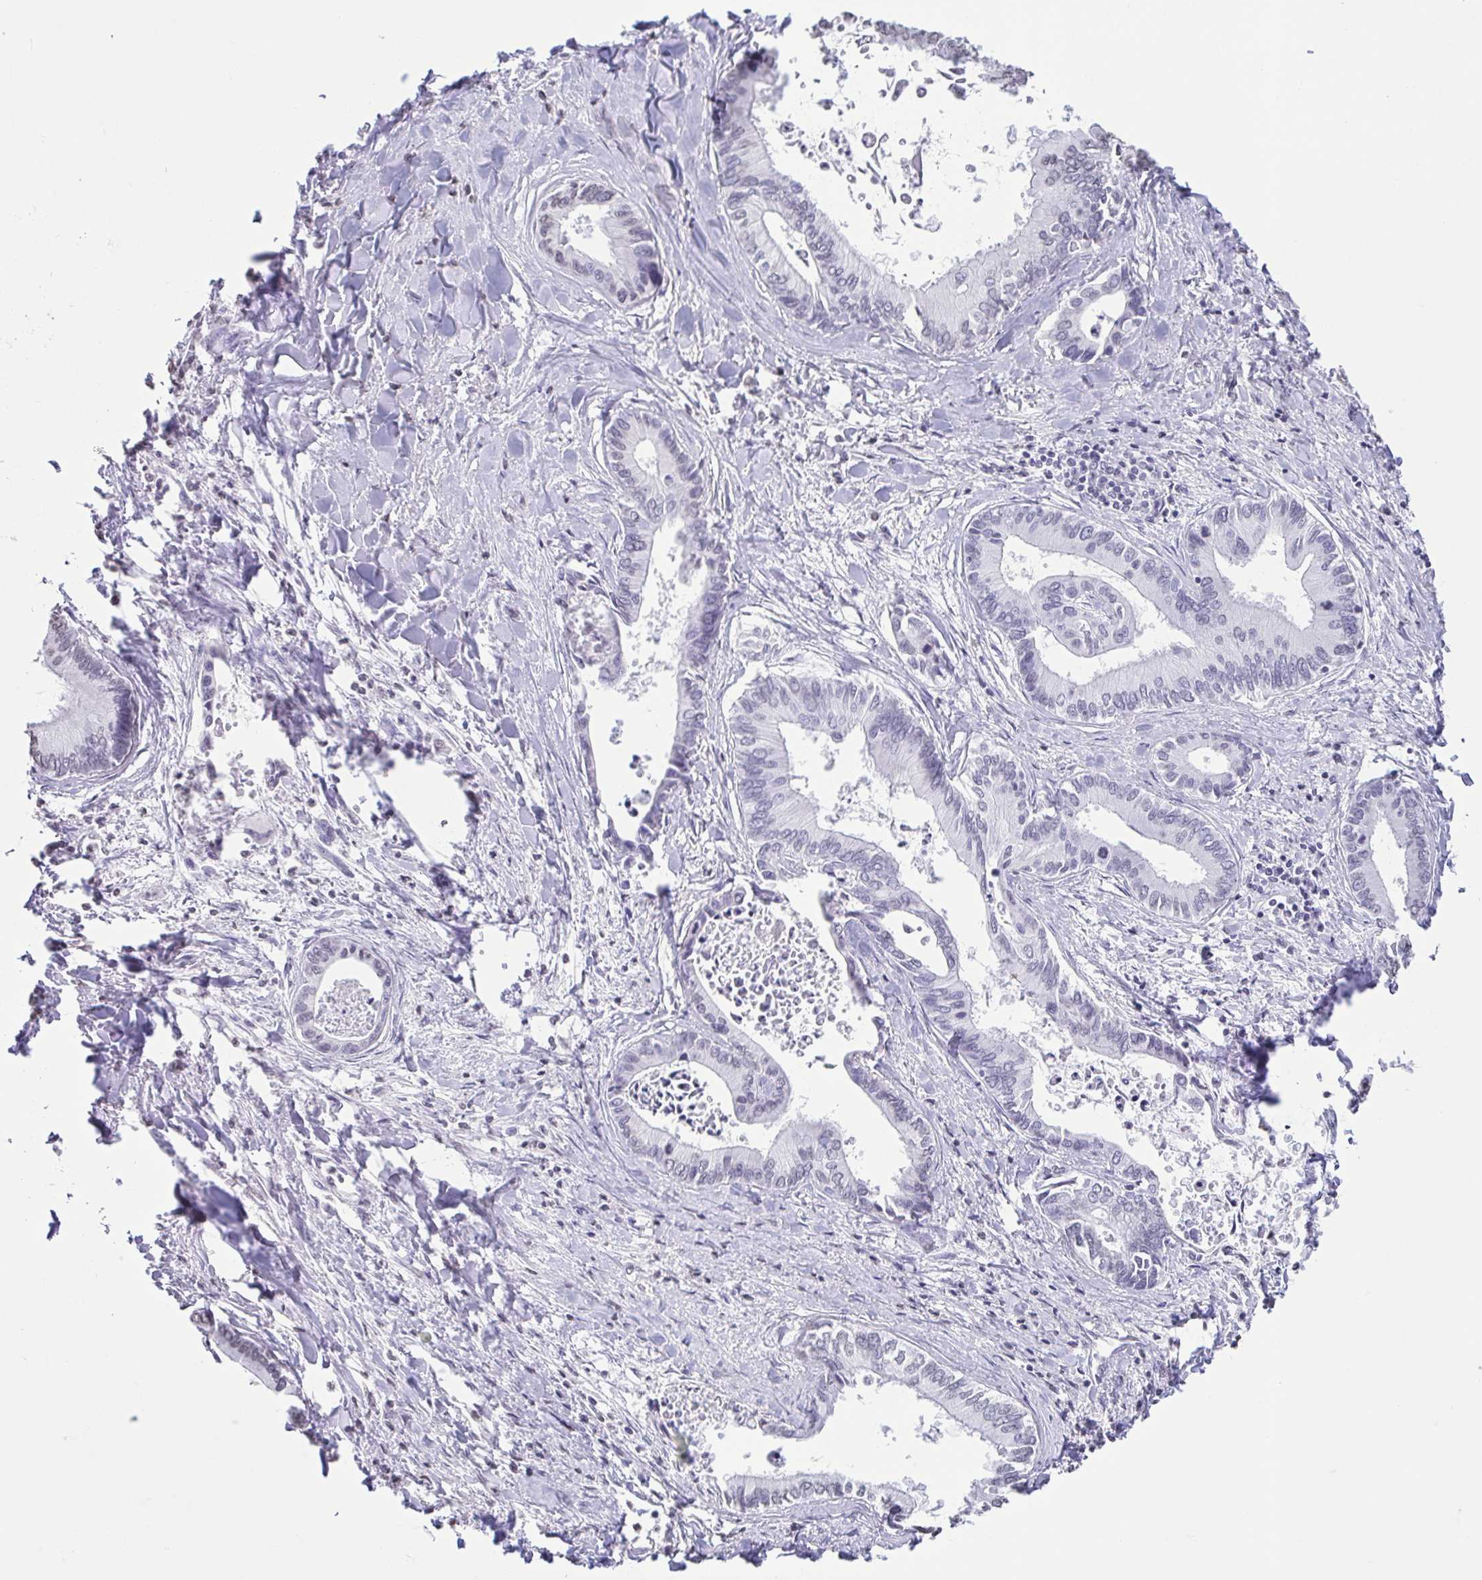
{"staining": {"intensity": "negative", "quantity": "none", "location": "none"}, "tissue": "liver cancer", "cell_type": "Tumor cells", "image_type": "cancer", "snomed": [{"axis": "morphology", "description": "Cholangiocarcinoma"}, {"axis": "topography", "description": "Liver"}], "caption": "Image shows no significant protein positivity in tumor cells of liver cholangiocarcinoma.", "gene": "VCY1B", "patient": {"sex": "male", "age": 66}}